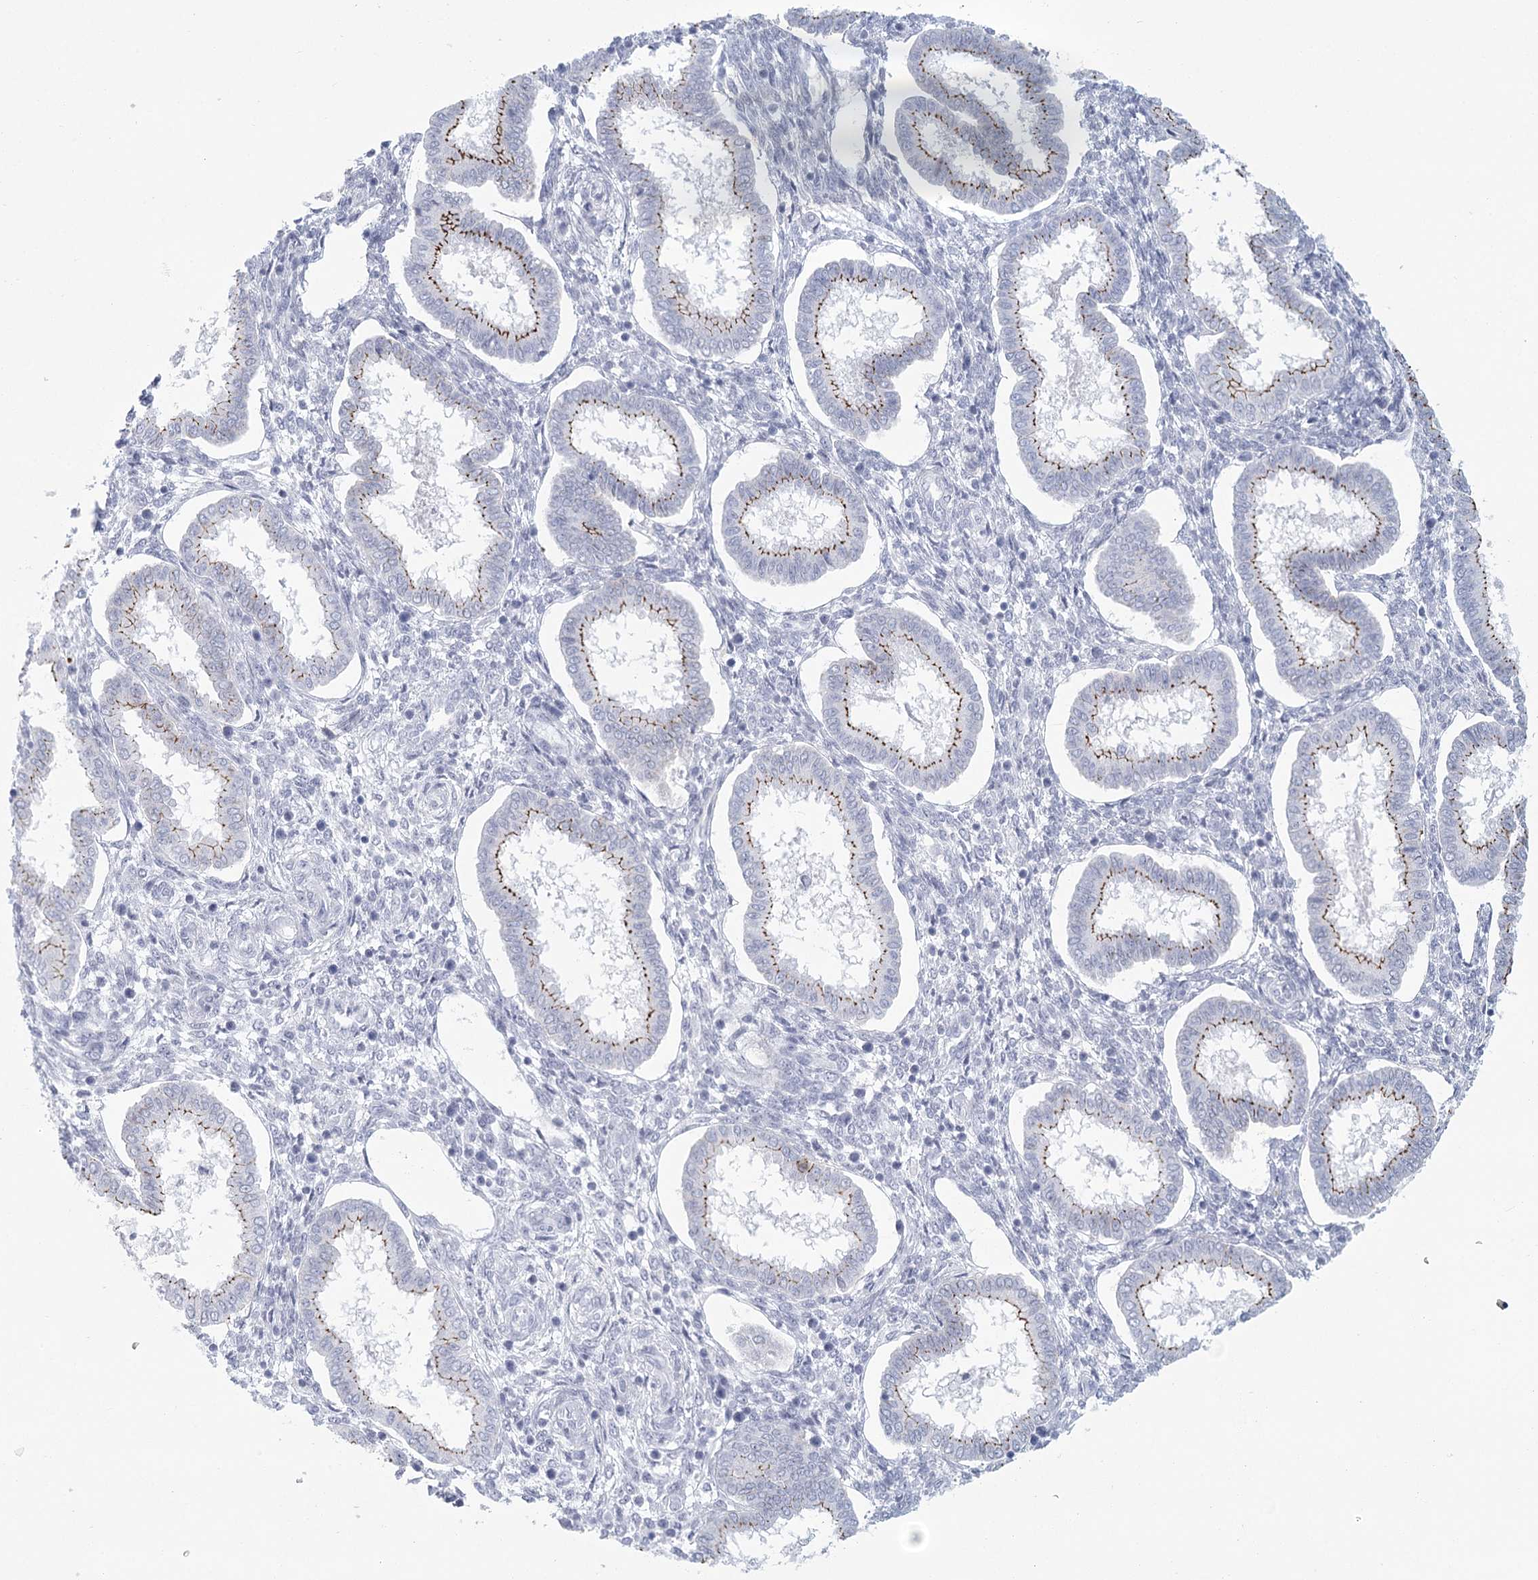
{"staining": {"intensity": "negative", "quantity": "none", "location": "none"}, "tissue": "endometrium", "cell_type": "Cells in endometrial stroma", "image_type": "normal", "snomed": [{"axis": "morphology", "description": "Normal tissue, NOS"}, {"axis": "topography", "description": "Endometrium"}], "caption": "Endometrium stained for a protein using immunohistochemistry (IHC) reveals no expression cells in endometrial stroma.", "gene": "WNT8B", "patient": {"sex": "female", "age": 24}}